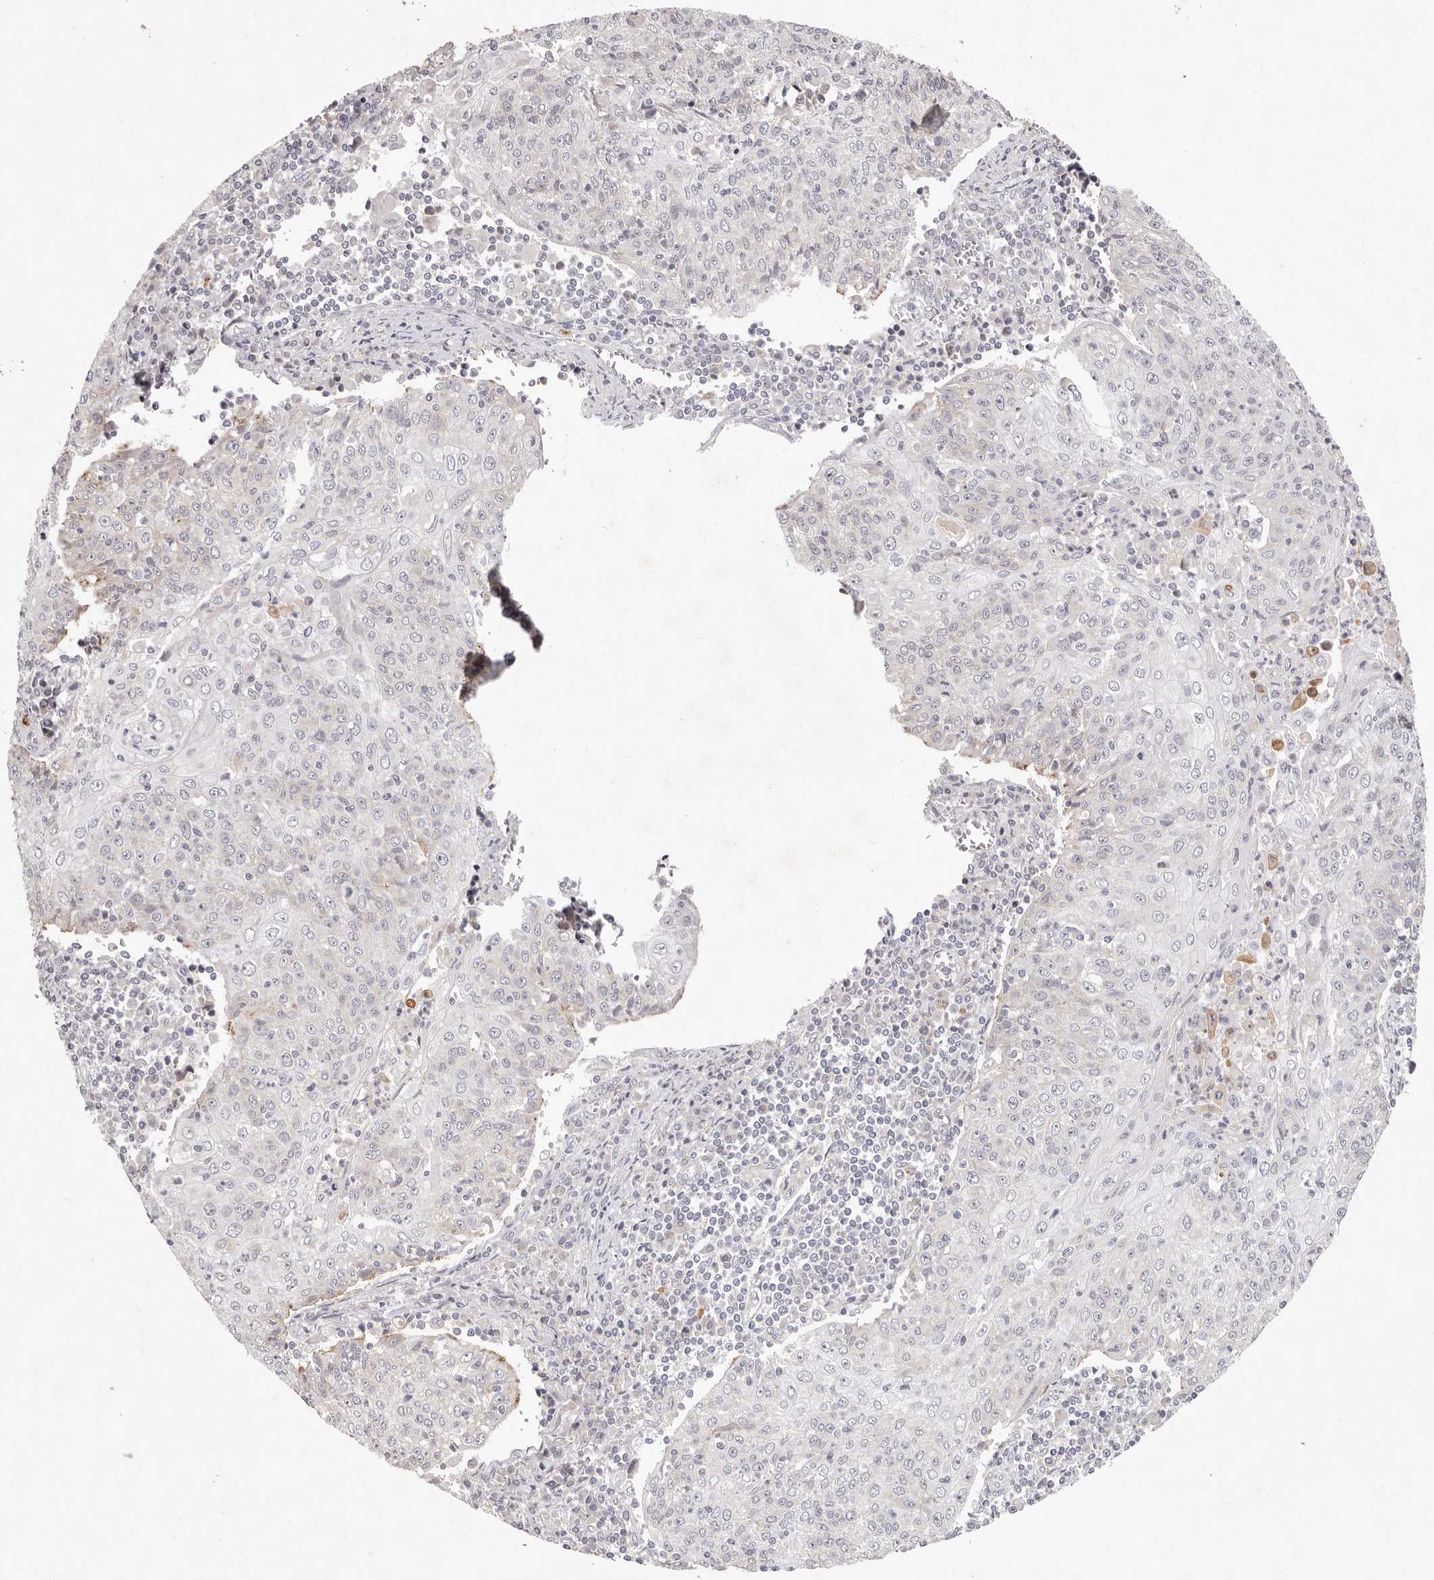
{"staining": {"intensity": "negative", "quantity": "none", "location": "none"}, "tissue": "cervical cancer", "cell_type": "Tumor cells", "image_type": "cancer", "snomed": [{"axis": "morphology", "description": "Squamous cell carcinoma, NOS"}, {"axis": "topography", "description": "Cervix"}], "caption": "This is an immunohistochemistry photomicrograph of cervical cancer. There is no staining in tumor cells.", "gene": "GARNL3", "patient": {"sex": "female", "age": 48}}